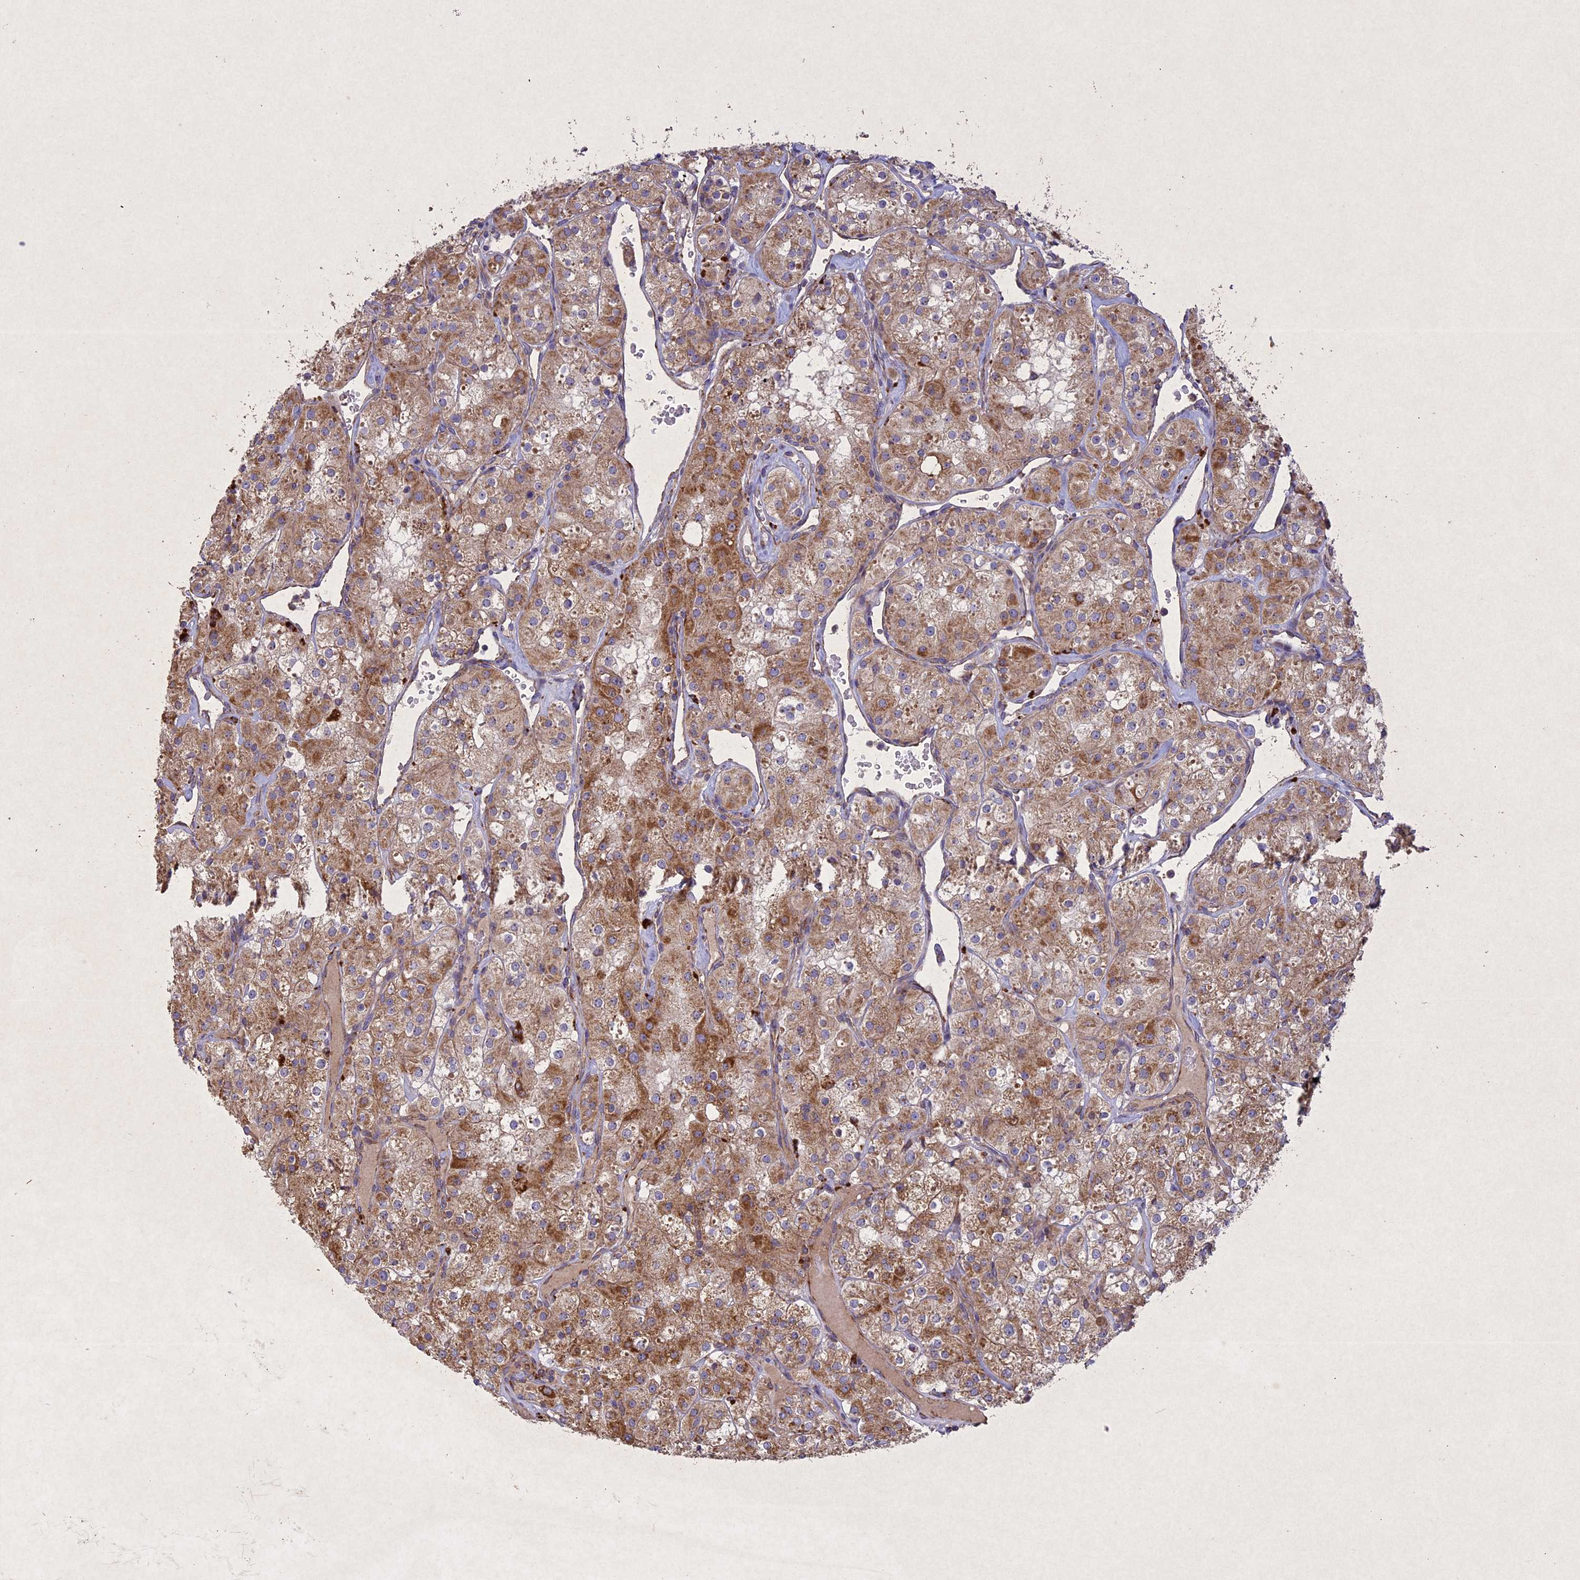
{"staining": {"intensity": "moderate", "quantity": ">75%", "location": "cytoplasmic/membranous"}, "tissue": "renal cancer", "cell_type": "Tumor cells", "image_type": "cancer", "snomed": [{"axis": "morphology", "description": "Adenocarcinoma, NOS"}, {"axis": "topography", "description": "Kidney"}], "caption": "Approximately >75% of tumor cells in human renal cancer (adenocarcinoma) demonstrate moderate cytoplasmic/membranous protein staining as visualized by brown immunohistochemical staining.", "gene": "CIAO2B", "patient": {"sex": "male", "age": 77}}